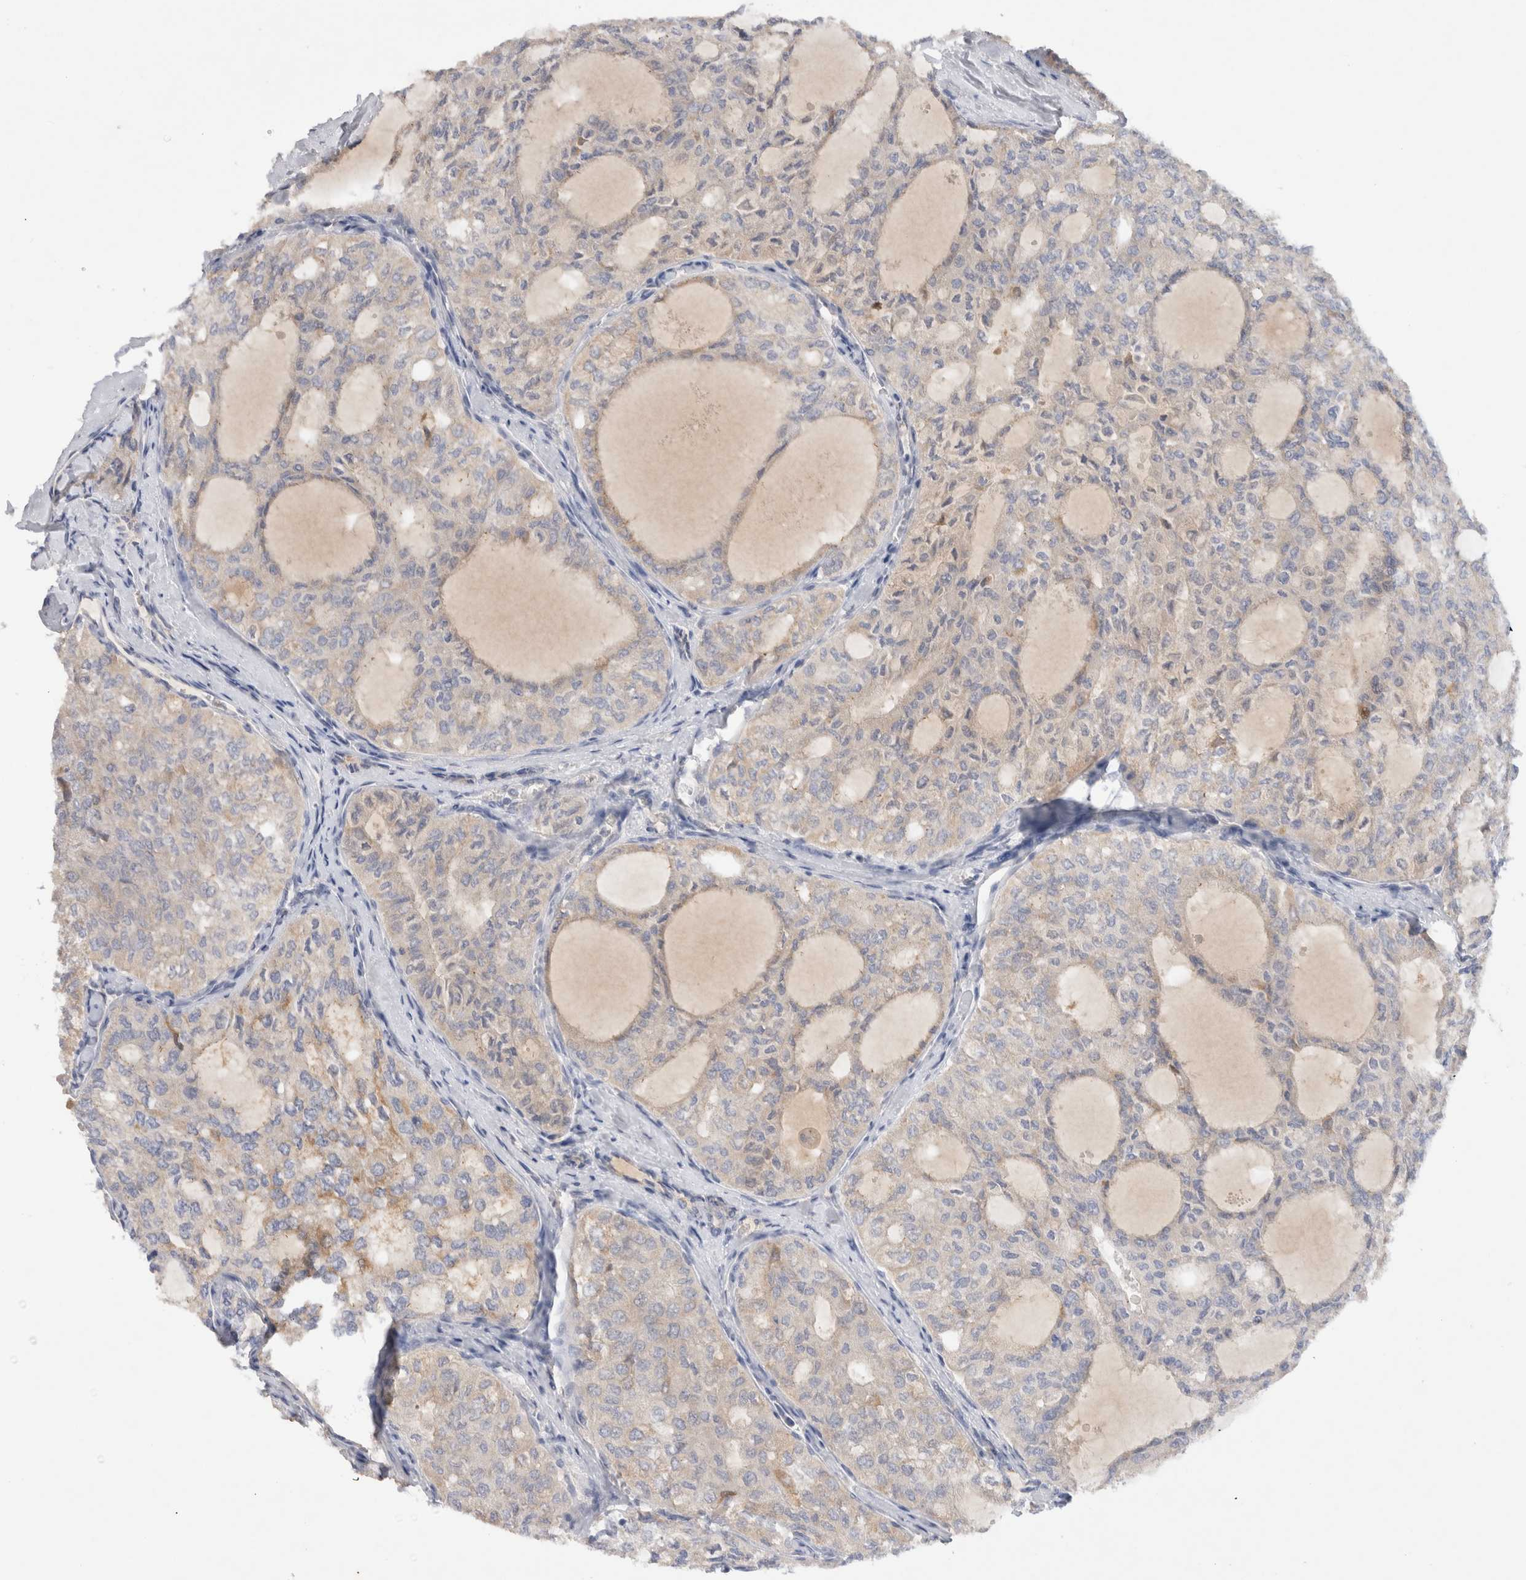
{"staining": {"intensity": "weak", "quantity": "25%-75%", "location": "cytoplasmic/membranous"}, "tissue": "thyroid cancer", "cell_type": "Tumor cells", "image_type": "cancer", "snomed": [{"axis": "morphology", "description": "Follicular adenoma carcinoma, NOS"}, {"axis": "topography", "description": "Thyroid gland"}], "caption": "A brown stain labels weak cytoplasmic/membranous positivity of a protein in human thyroid follicular adenoma carcinoma tumor cells. The staining is performed using DAB (3,3'-diaminobenzidine) brown chromogen to label protein expression. The nuclei are counter-stained blue using hematoxylin.", "gene": "GAS1", "patient": {"sex": "male", "age": 75}}